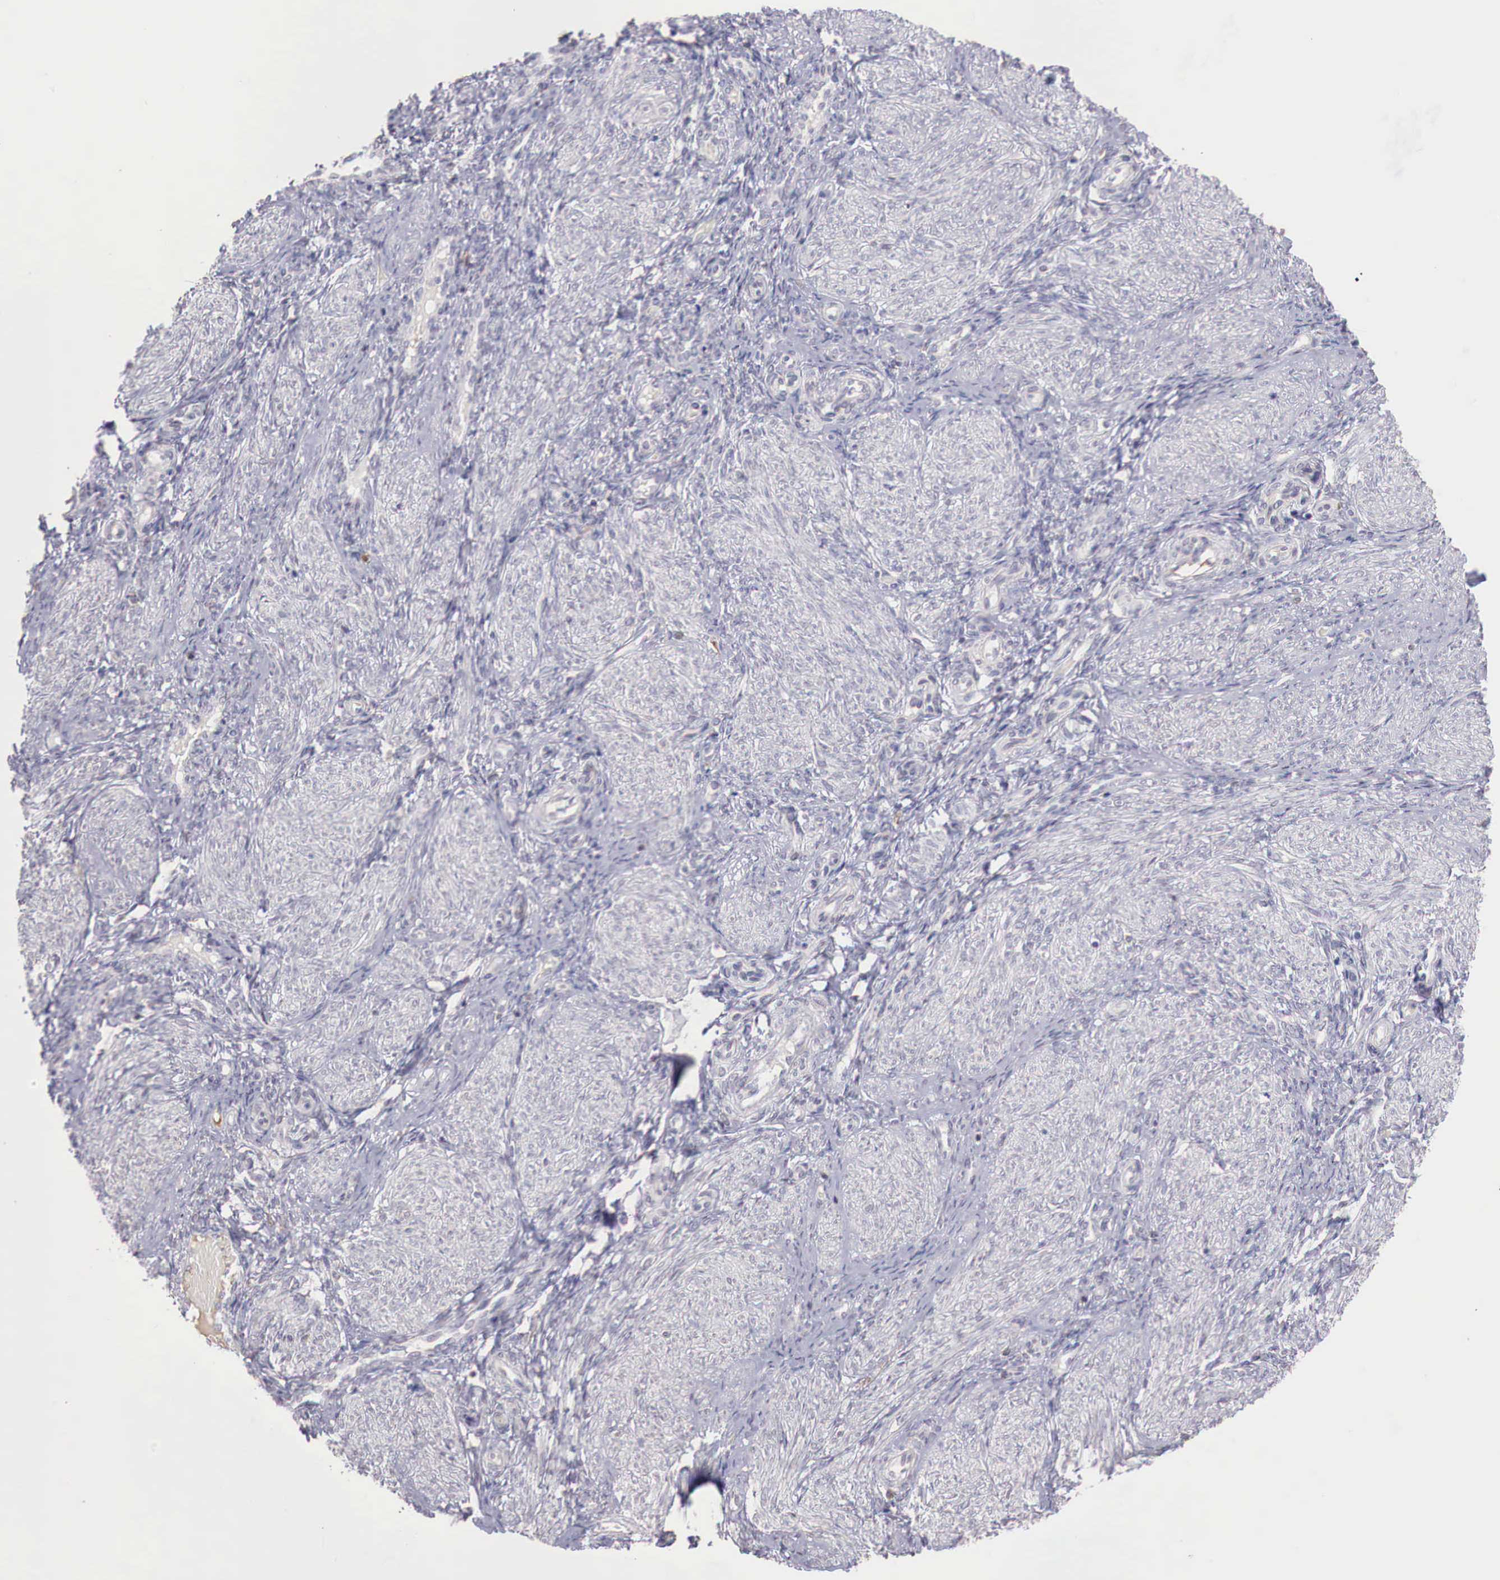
{"staining": {"intensity": "negative", "quantity": "none", "location": "none"}, "tissue": "endometrium", "cell_type": "Cells in endometrial stroma", "image_type": "normal", "snomed": [{"axis": "morphology", "description": "Normal tissue, NOS"}, {"axis": "topography", "description": "Endometrium"}], "caption": "Micrograph shows no significant protein positivity in cells in endometrial stroma of unremarkable endometrium. (DAB immunohistochemistry with hematoxylin counter stain).", "gene": "XPNPEP2", "patient": {"sex": "female", "age": 36}}